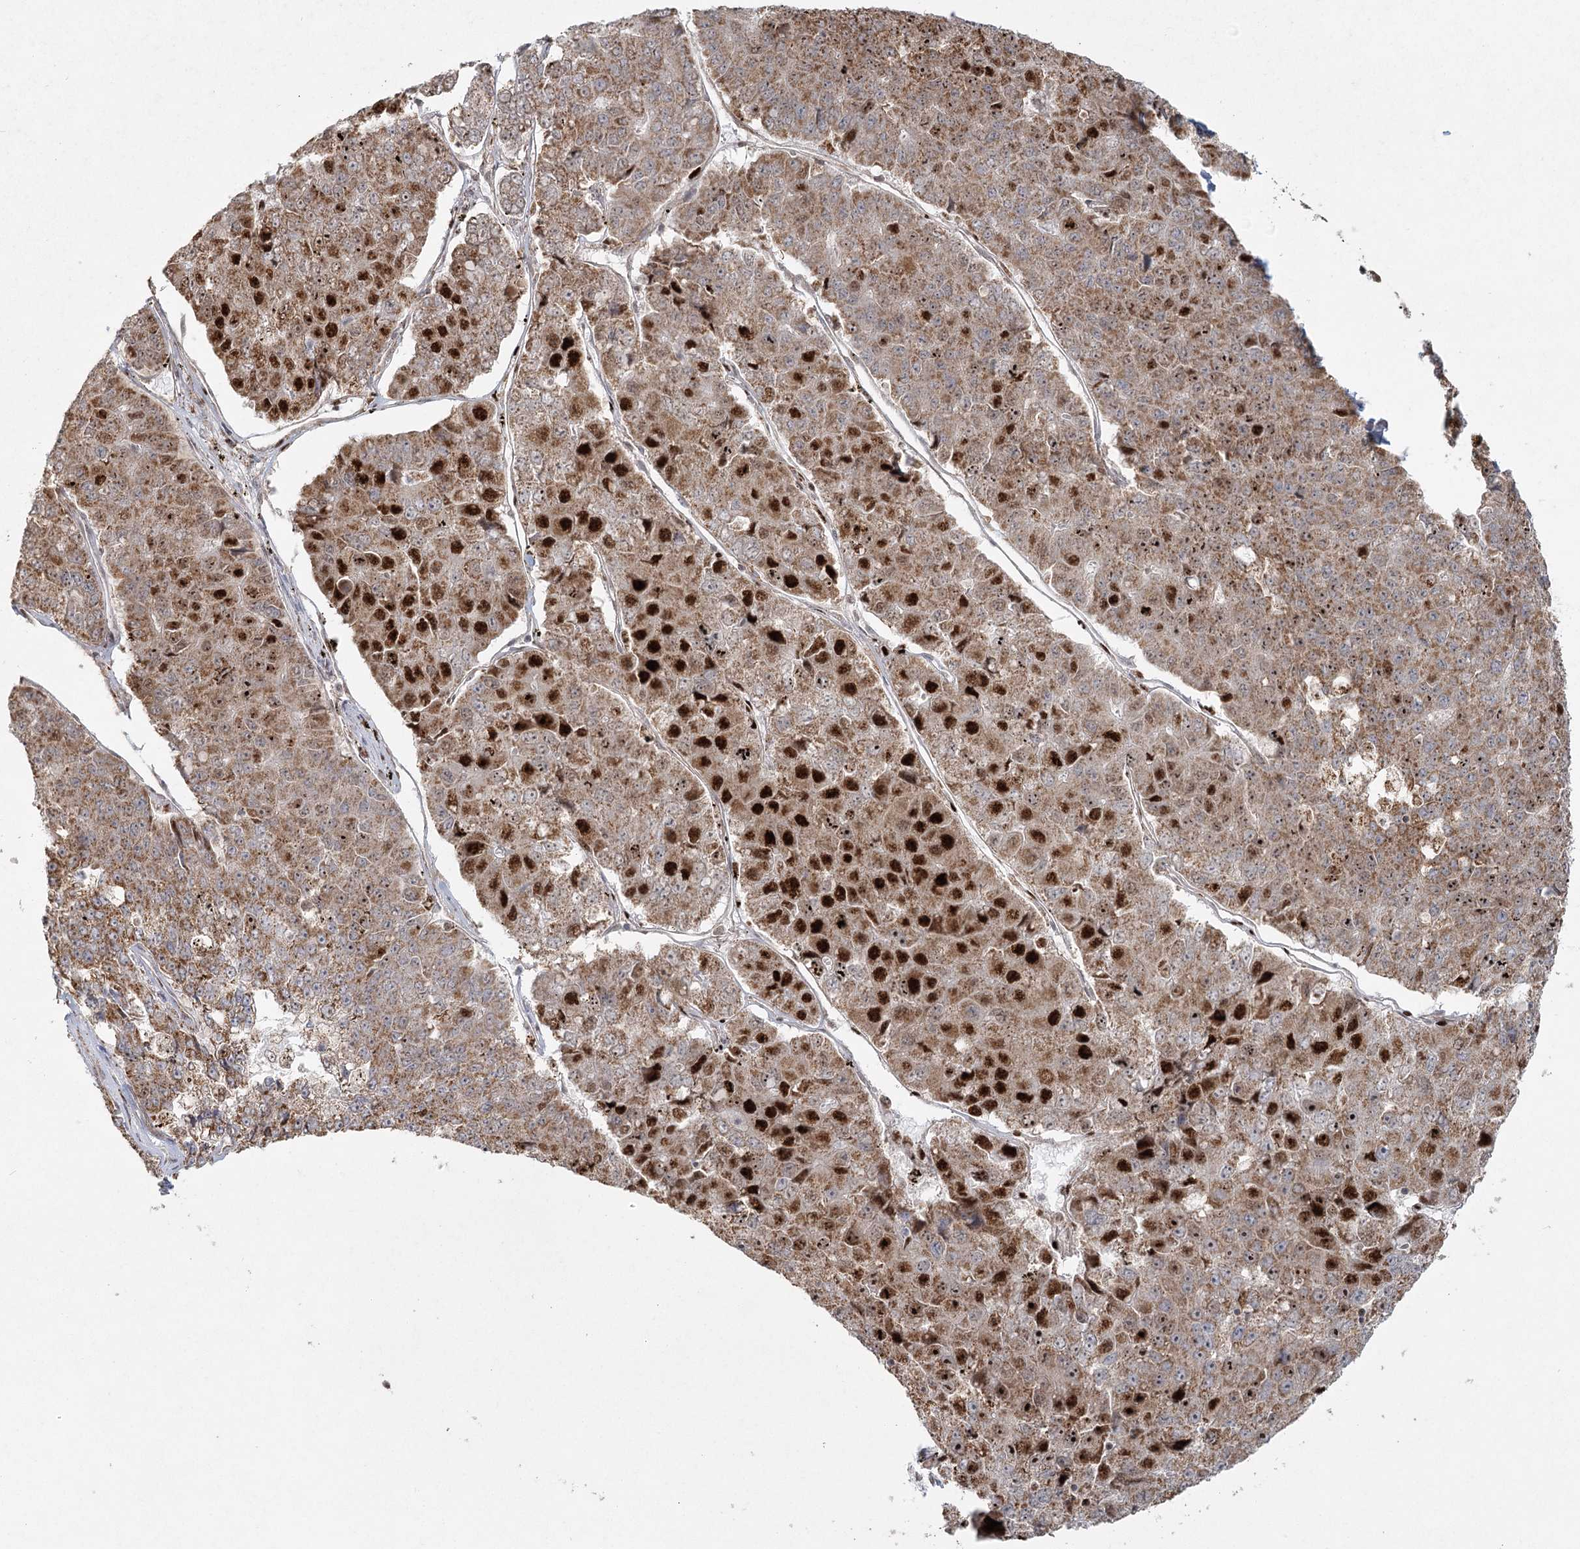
{"staining": {"intensity": "moderate", "quantity": ">75%", "location": "cytoplasmic/membranous,nuclear"}, "tissue": "pancreatic cancer", "cell_type": "Tumor cells", "image_type": "cancer", "snomed": [{"axis": "morphology", "description": "Adenocarcinoma, NOS"}, {"axis": "topography", "description": "Pancreas"}], "caption": "Immunohistochemical staining of pancreatic adenocarcinoma displays medium levels of moderate cytoplasmic/membranous and nuclear protein staining in approximately >75% of tumor cells.", "gene": "LACTB", "patient": {"sex": "male", "age": 50}}